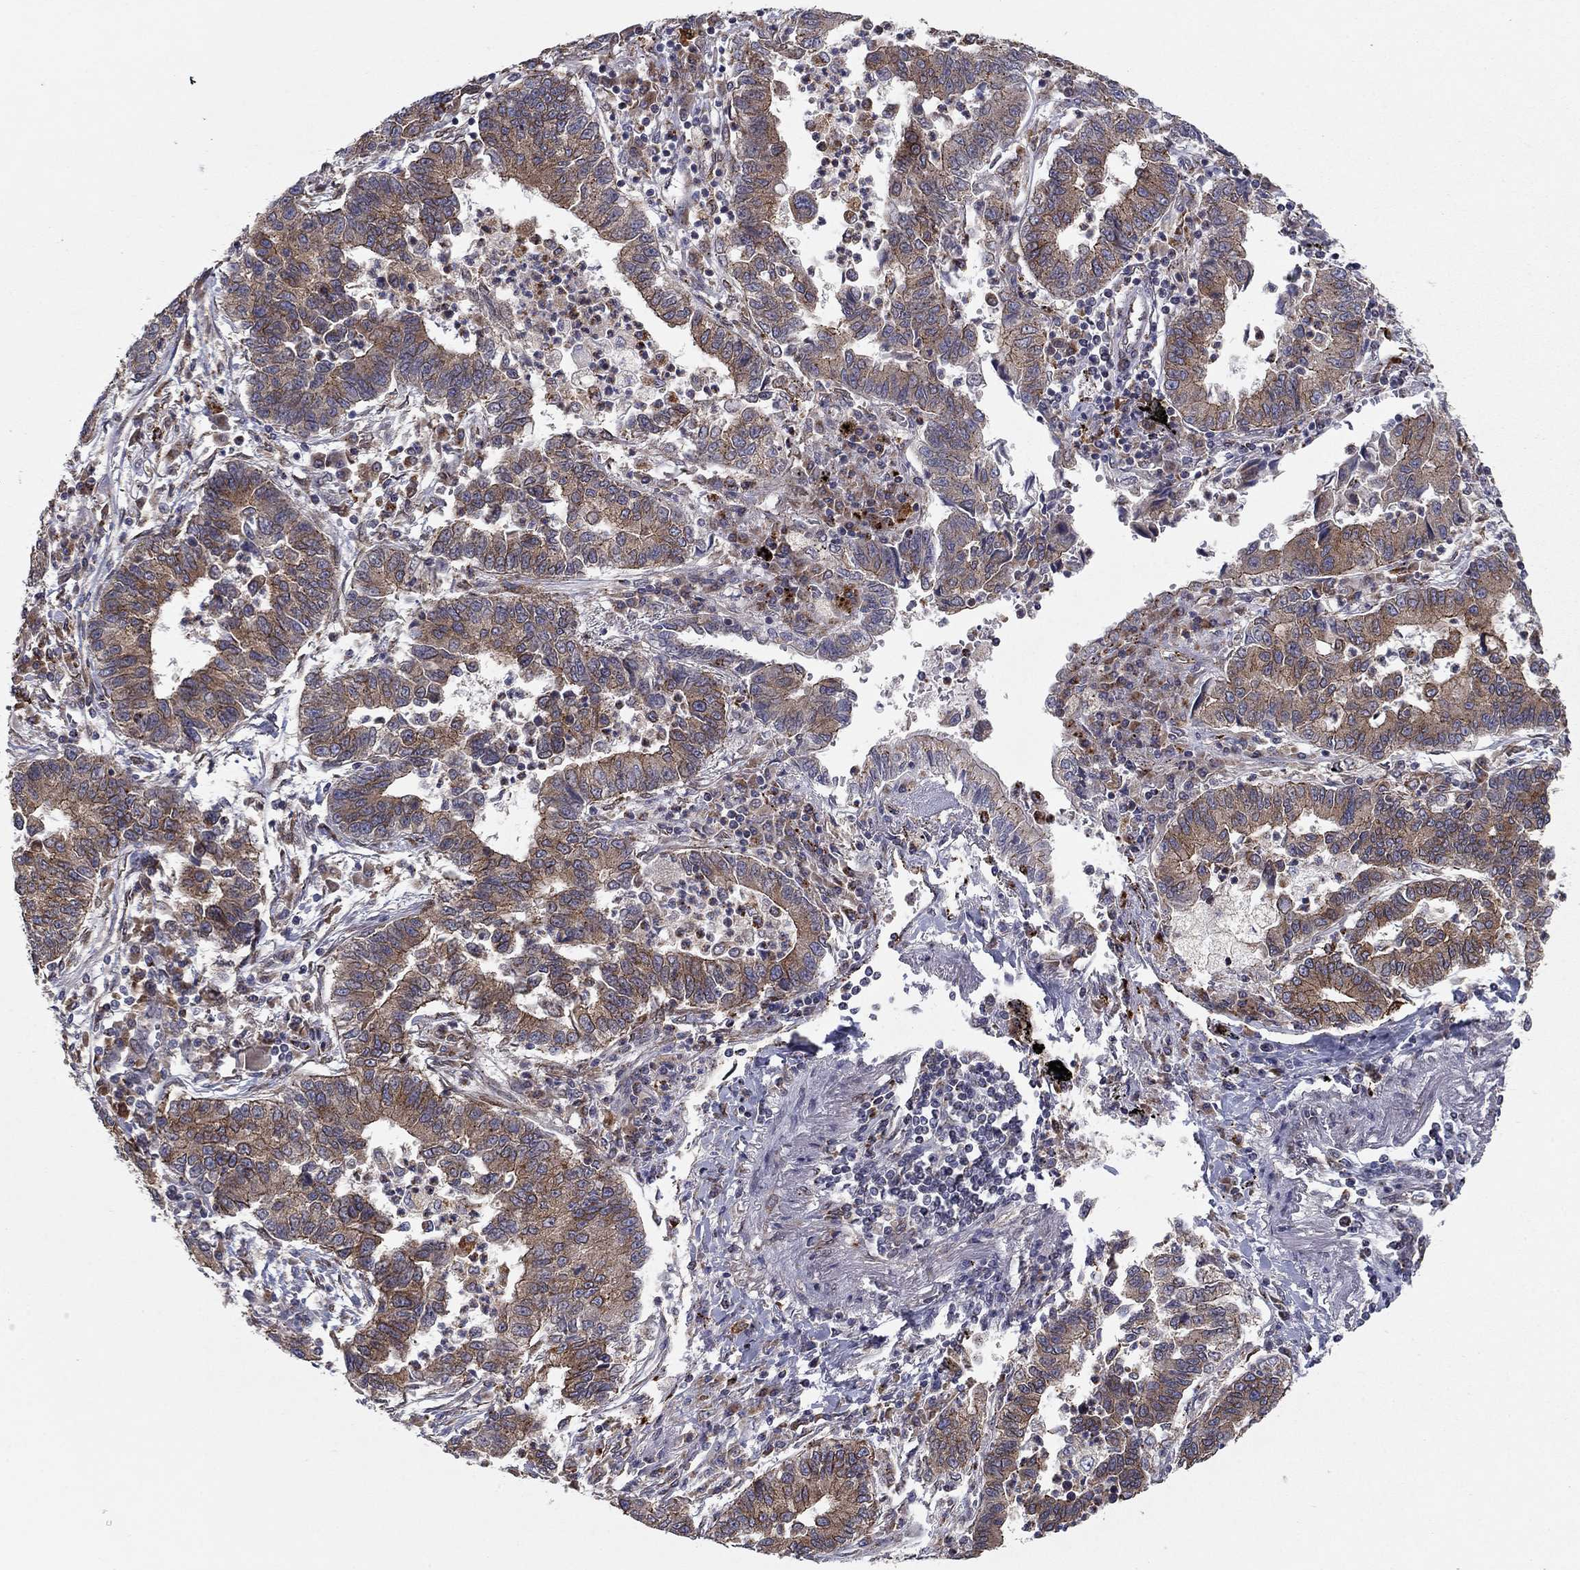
{"staining": {"intensity": "moderate", "quantity": "25%-75%", "location": "cytoplasmic/membranous"}, "tissue": "lung cancer", "cell_type": "Tumor cells", "image_type": "cancer", "snomed": [{"axis": "morphology", "description": "Adenocarcinoma, NOS"}, {"axis": "topography", "description": "Lung"}], "caption": "Lung adenocarcinoma stained for a protein displays moderate cytoplasmic/membranous positivity in tumor cells.", "gene": "YIF1A", "patient": {"sex": "female", "age": 57}}